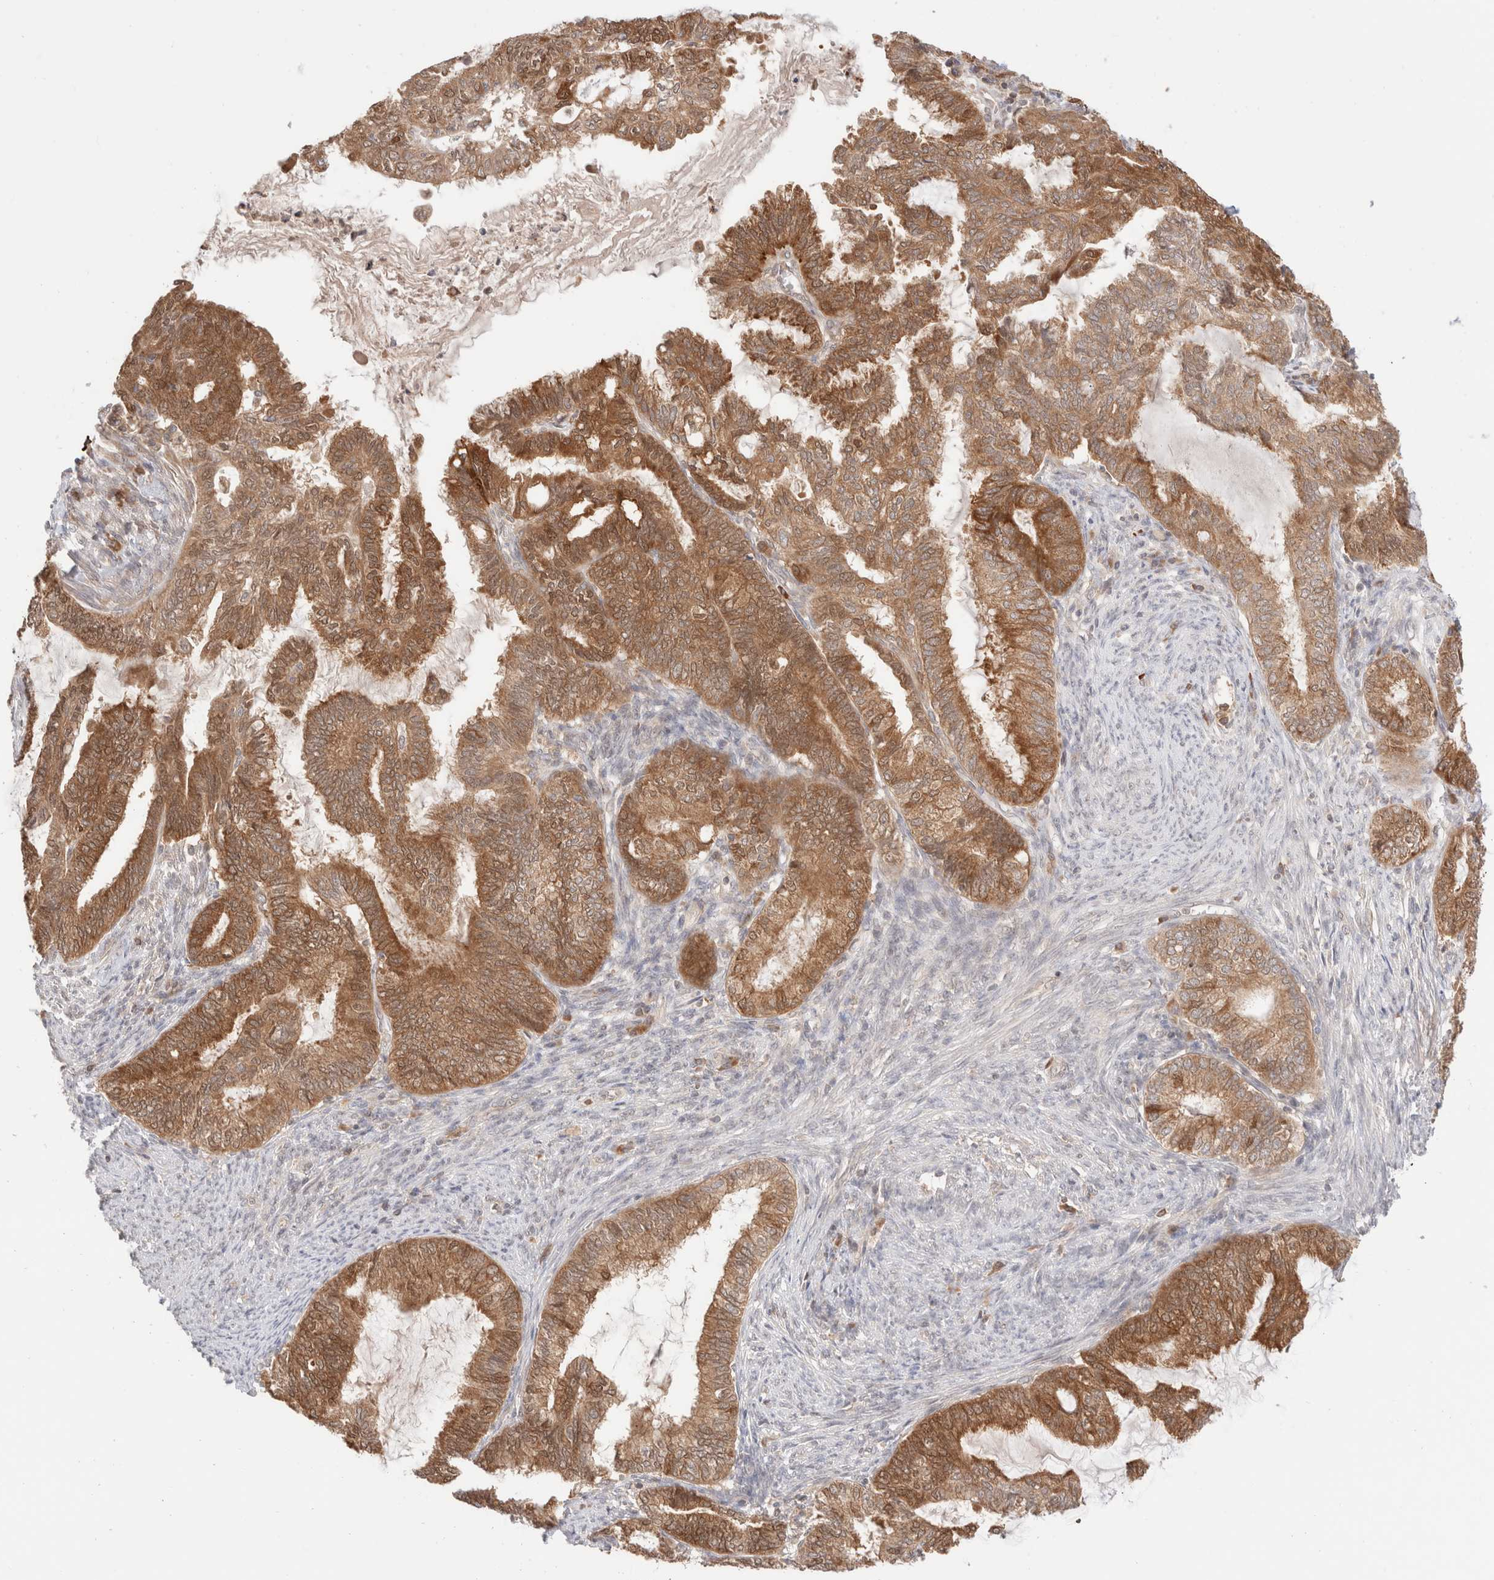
{"staining": {"intensity": "moderate", "quantity": ">75%", "location": "cytoplasmic/membranous"}, "tissue": "endometrial cancer", "cell_type": "Tumor cells", "image_type": "cancer", "snomed": [{"axis": "morphology", "description": "Adenocarcinoma, NOS"}, {"axis": "topography", "description": "Endometrium"}], "caption": "Adenocarcinoma (endometrial) stained with DAB (3,3'-diaminobenzidine) immunohistochemistry shows medium levels of moderate cytoplasmic/membranous positivity in approximately >75% of tumor cells. (Stains: DAB (3,3'-diaminobenzidine) in brown, nuclei in blue, Microscopy: brightfield microscopy at high magnification).", "gene": "XKR4", "patient": {"sex": "female", "age": 86}}